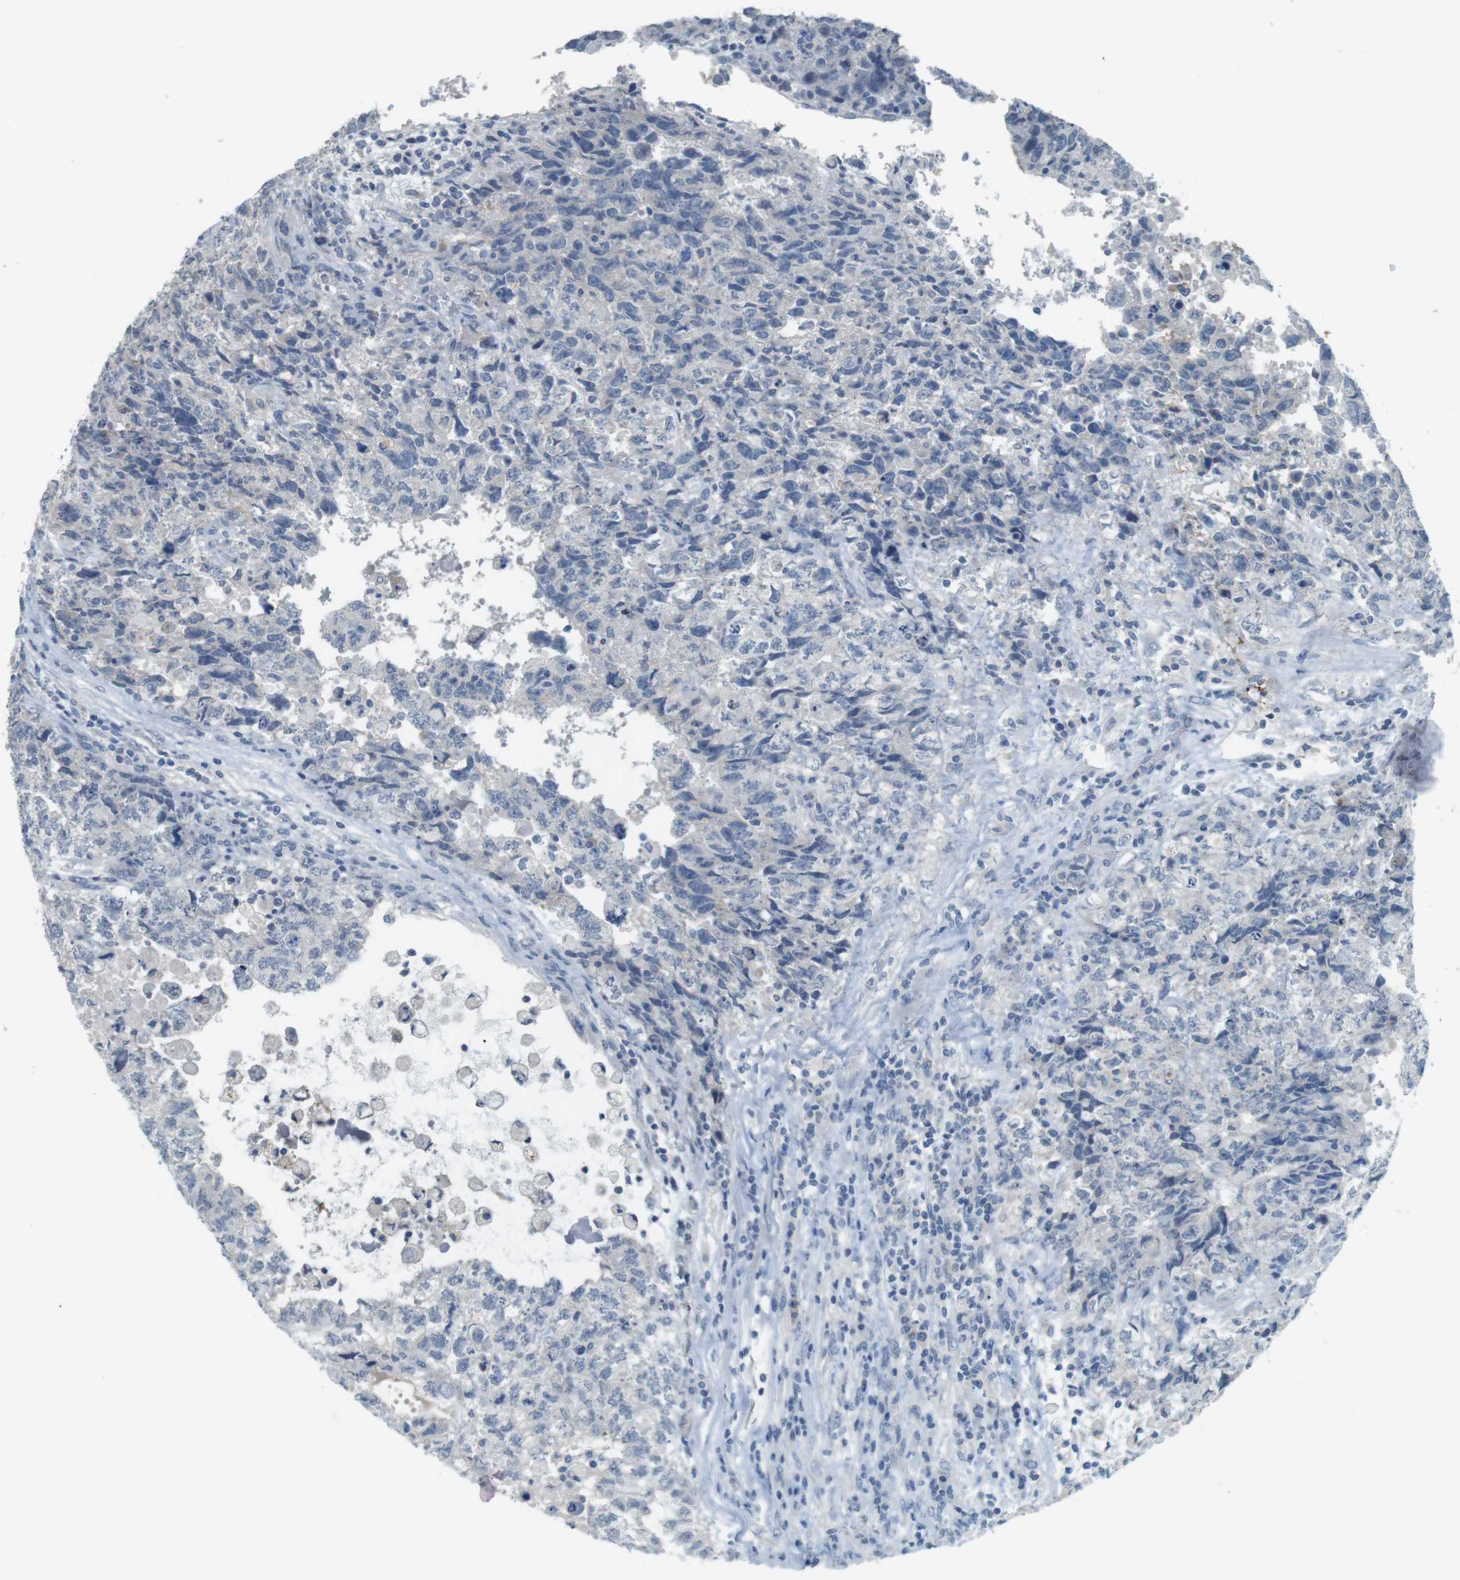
{"staining": {"intensity": "negative", "quantity": "none", "location": "none"}, "tissue": "testis cancer", "cell_type": "Tumor cells", "image_type": "cancer", "snomed": [{"axis": "morphology", "description": "Carcinoma, Embryonal, NOS"}, {"axis": "topography", "description": "Testis"}], "caption": "A photomicrograph of human testis embryonal carcinoma is negative for staining in tumor cells.", "gene": "MUC5B", "patient": {"sex": "male", "age": 36}}